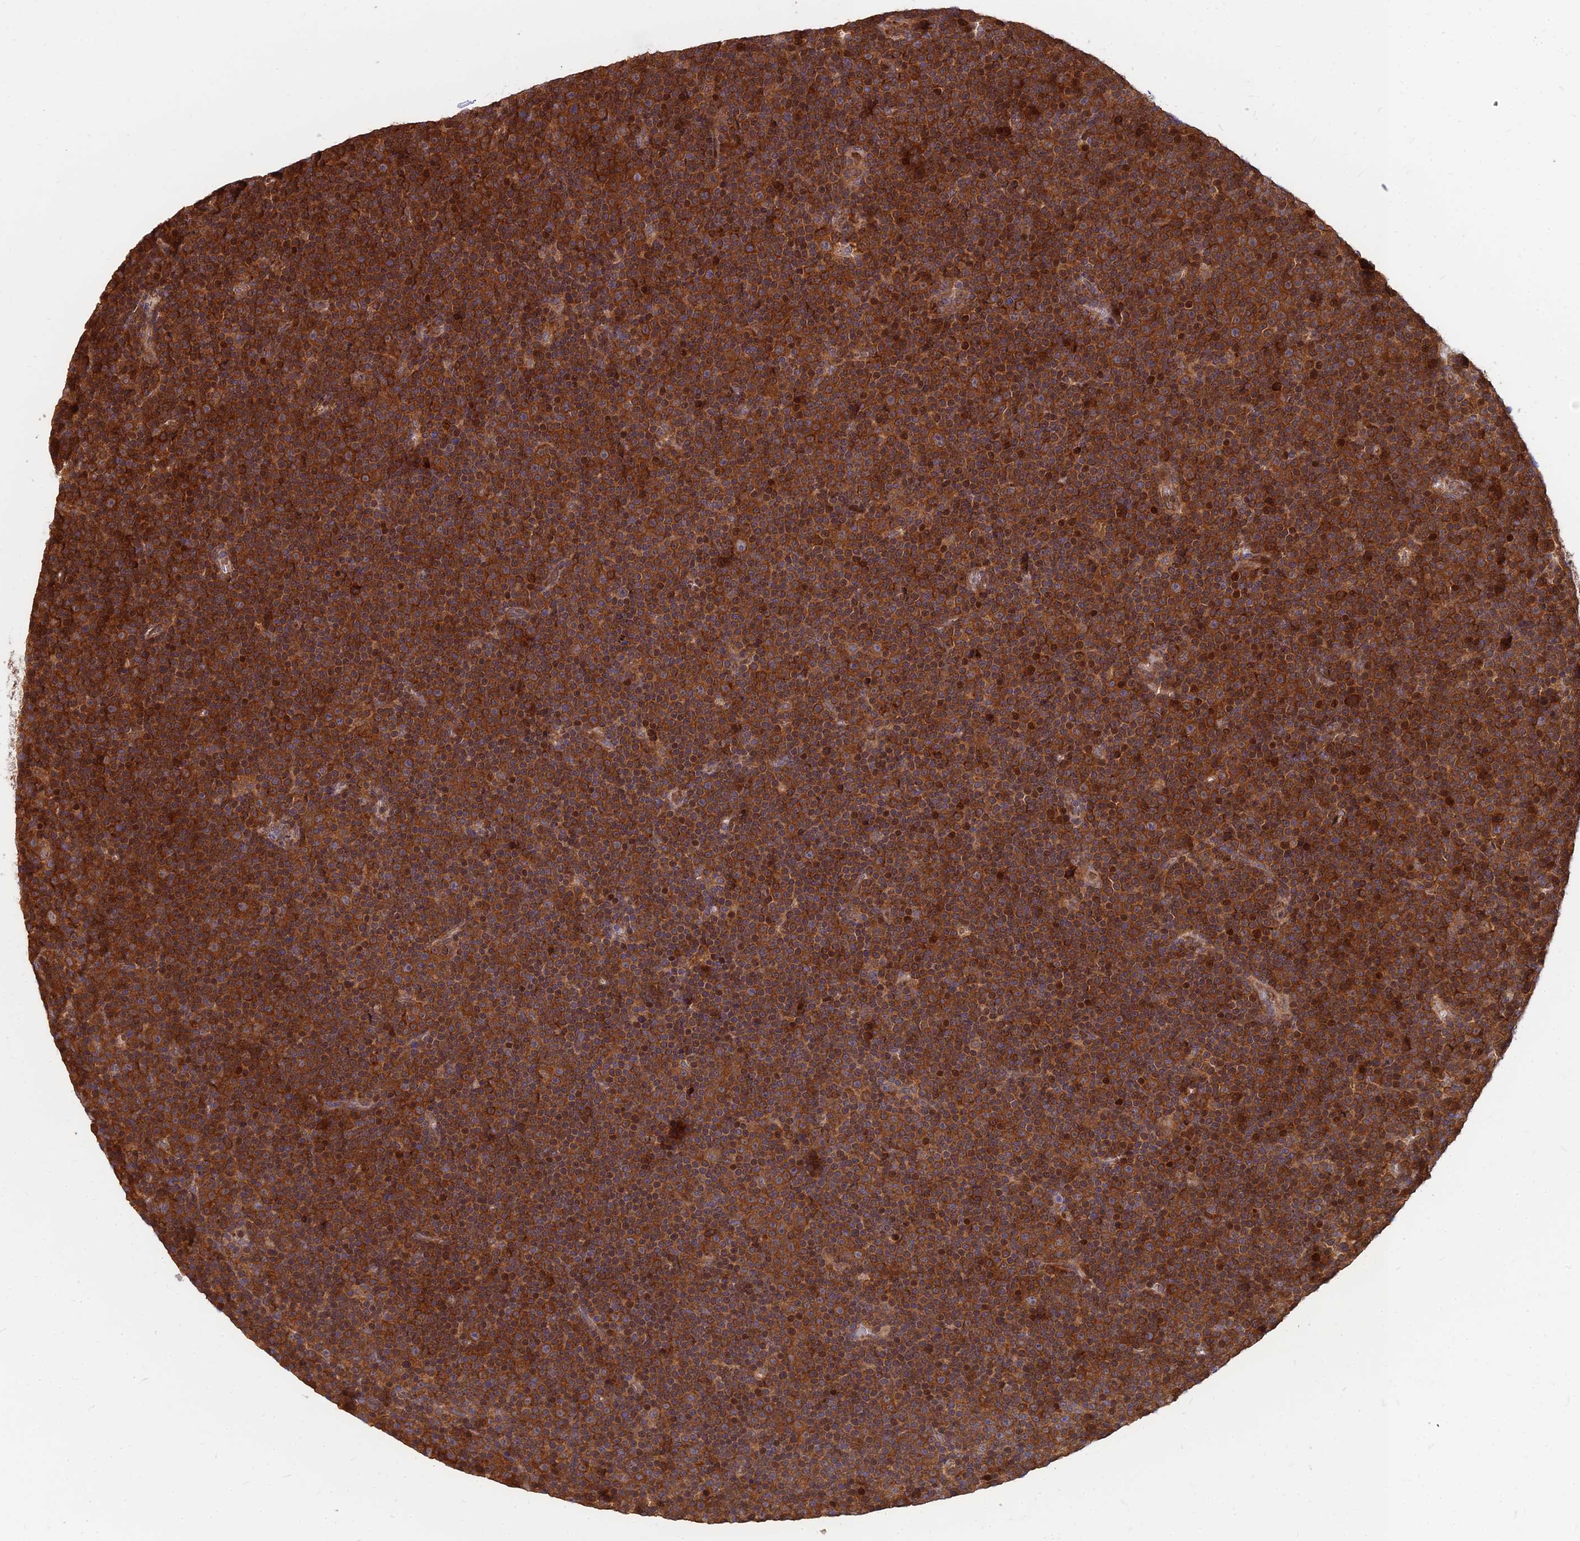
{"staining": {"intensity": "strong", "quantity": ">75%", "location": "cytoplasmic/membranous"}, "tissue": "lymphoma", "cell_type": "Tumor cells", "image_type": "cancer", "snomed": [{"axis": "morphology", "description": "Malignant lymphoma, non-Hodgkin's type, Low grade"}, {"axis": "topography", "description": "Lymph node"}], "caption": "A brown stain shows strong cytoplasmic/membranous staining of a protein in lymphoma tumor cells. (DAB IHC, brown staining for protein, blue staining for nuclei).", "gene": "CCT6B", "patient": {"sex": "female", "age": 67}}